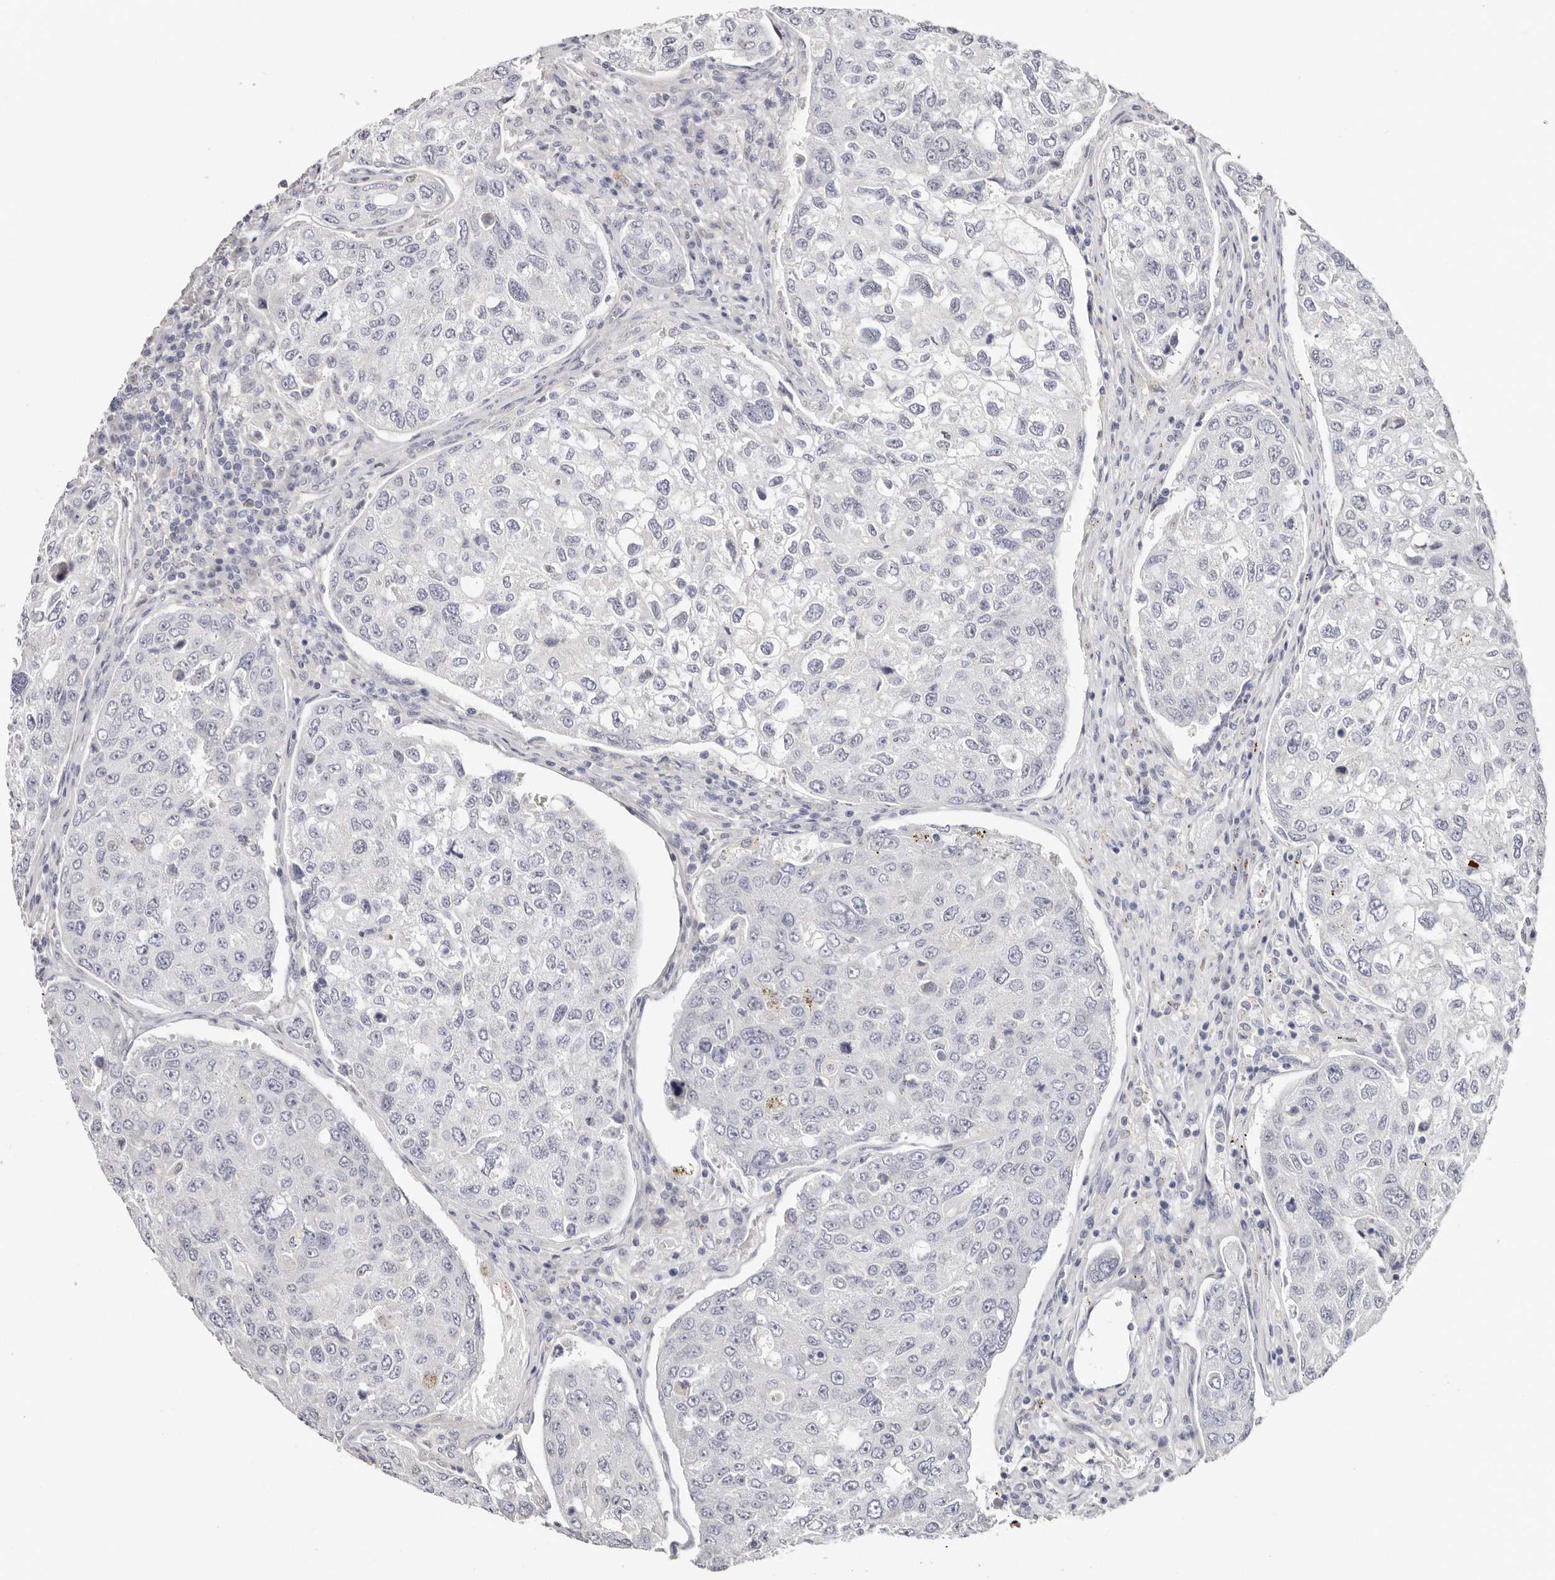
{"staining": {"intensity": "negative", "quantity": "none", "location": "none"}, "tissue": "urothelial cancer", "cell_type": "Tumor cells", "image_type": "cancer", "snomed": [{"axis": "morphology", "description": "Urothelial carcinoma, High grade"}, {"axis": "topography", "description": "Lymph node"}, {"axis": "topography", "description": "Urinary bladder"}], "caption": "High power microscopy histopathology image of an immunohistochemistry micrograph of urothelial cancer, revealing no significant expression in tumor cells.", "gene": "PKDCC", "patient": {"sex": "male", "age": 51}}